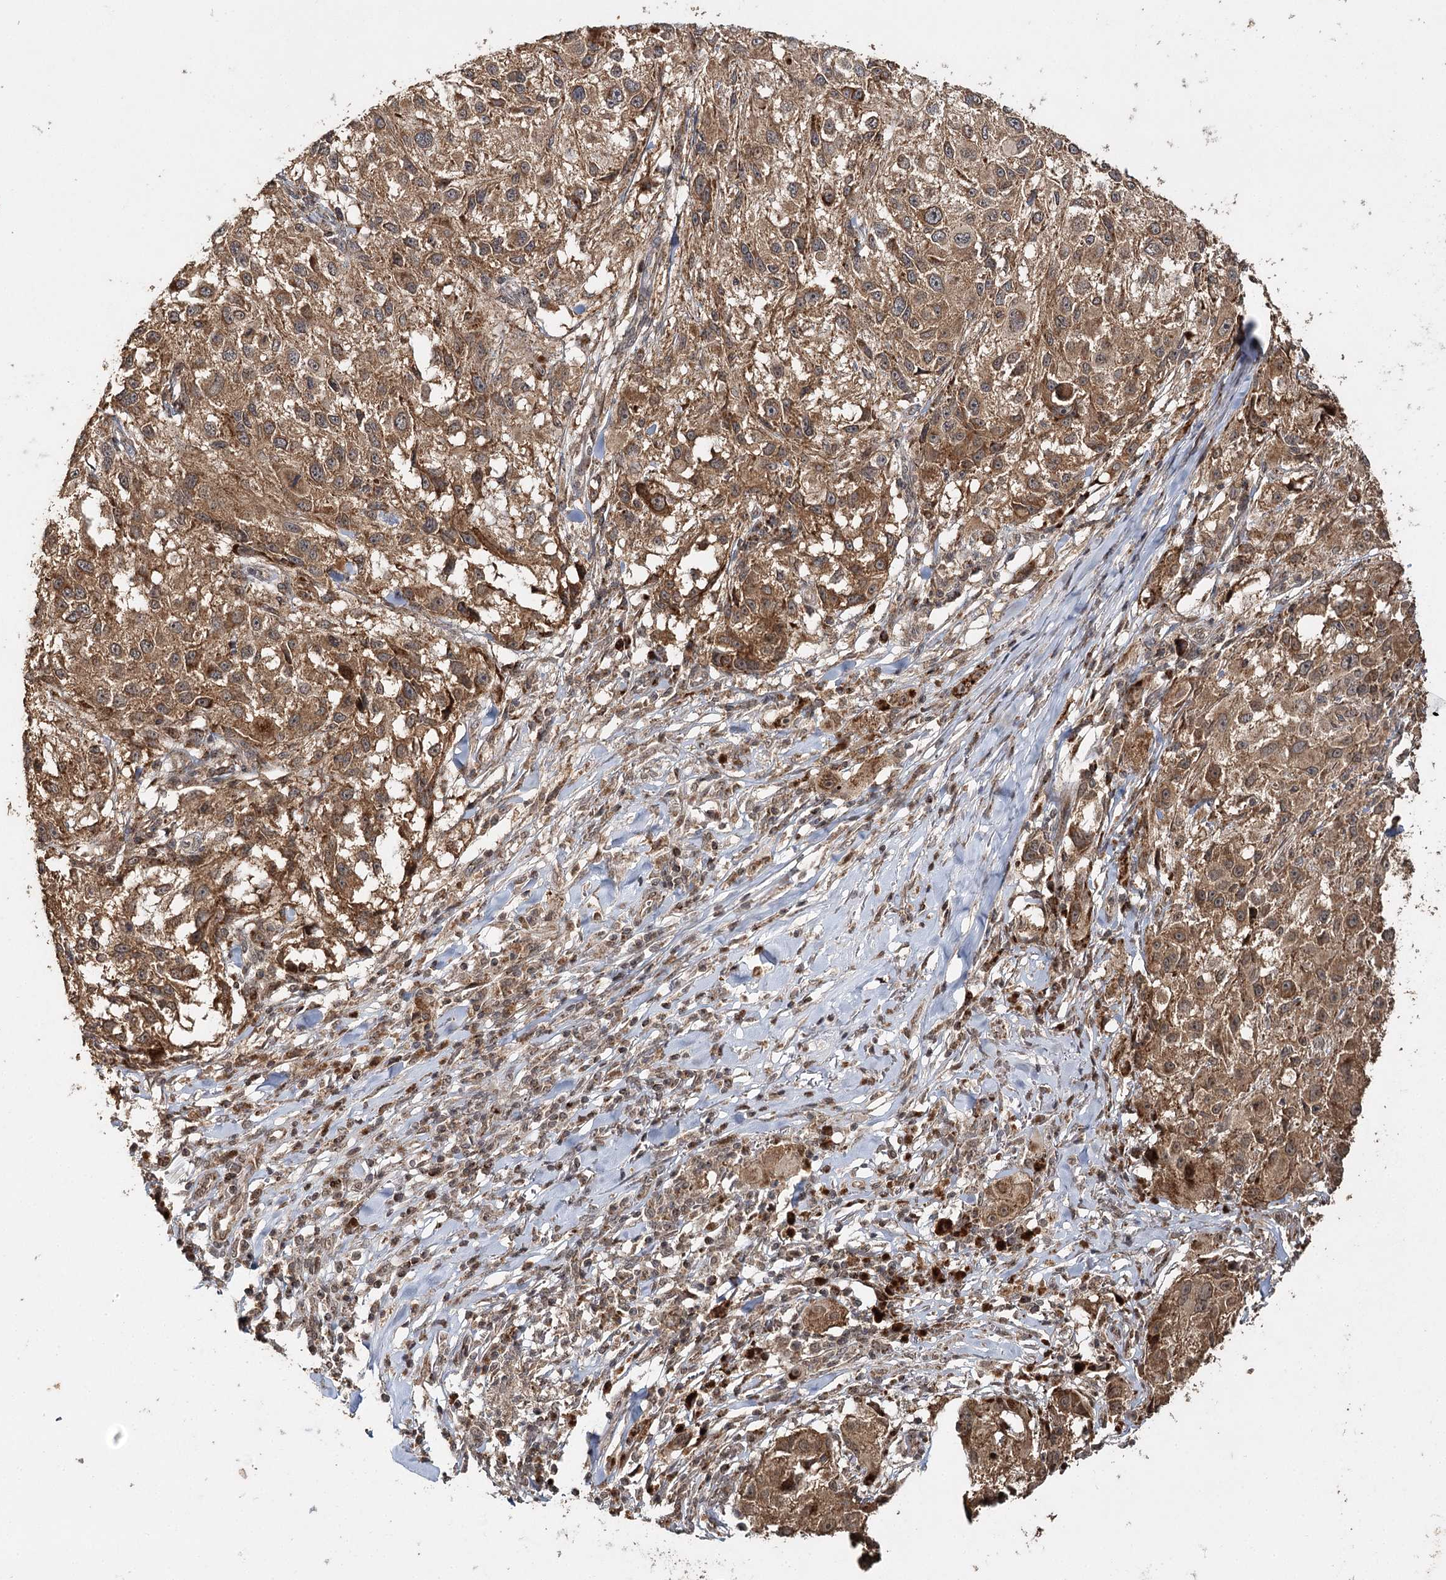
{"staining": {"intensity": "moderate", "quantity": ">75%", "location": "cytoplasmic/membranous"}, "tissue": "melanoma", "cell_type": "Tumor cells", "image_type": "cancer", "snomed": [{"axis": "morphology", "description": "Necrosis, NOS"}, {"axis": "morphology", "description": "Malignant melanoma, NOS"}, {"axis": "topography", "description": "Skin"}], "caption": "A medium amount of moderate cytoplasmic/membranous staining is appreciated in about >75% of tumor cells in malignant melanoma tissue.", "gene": "ZNRF3", "patient": {"sex": "female", "age": 87}}